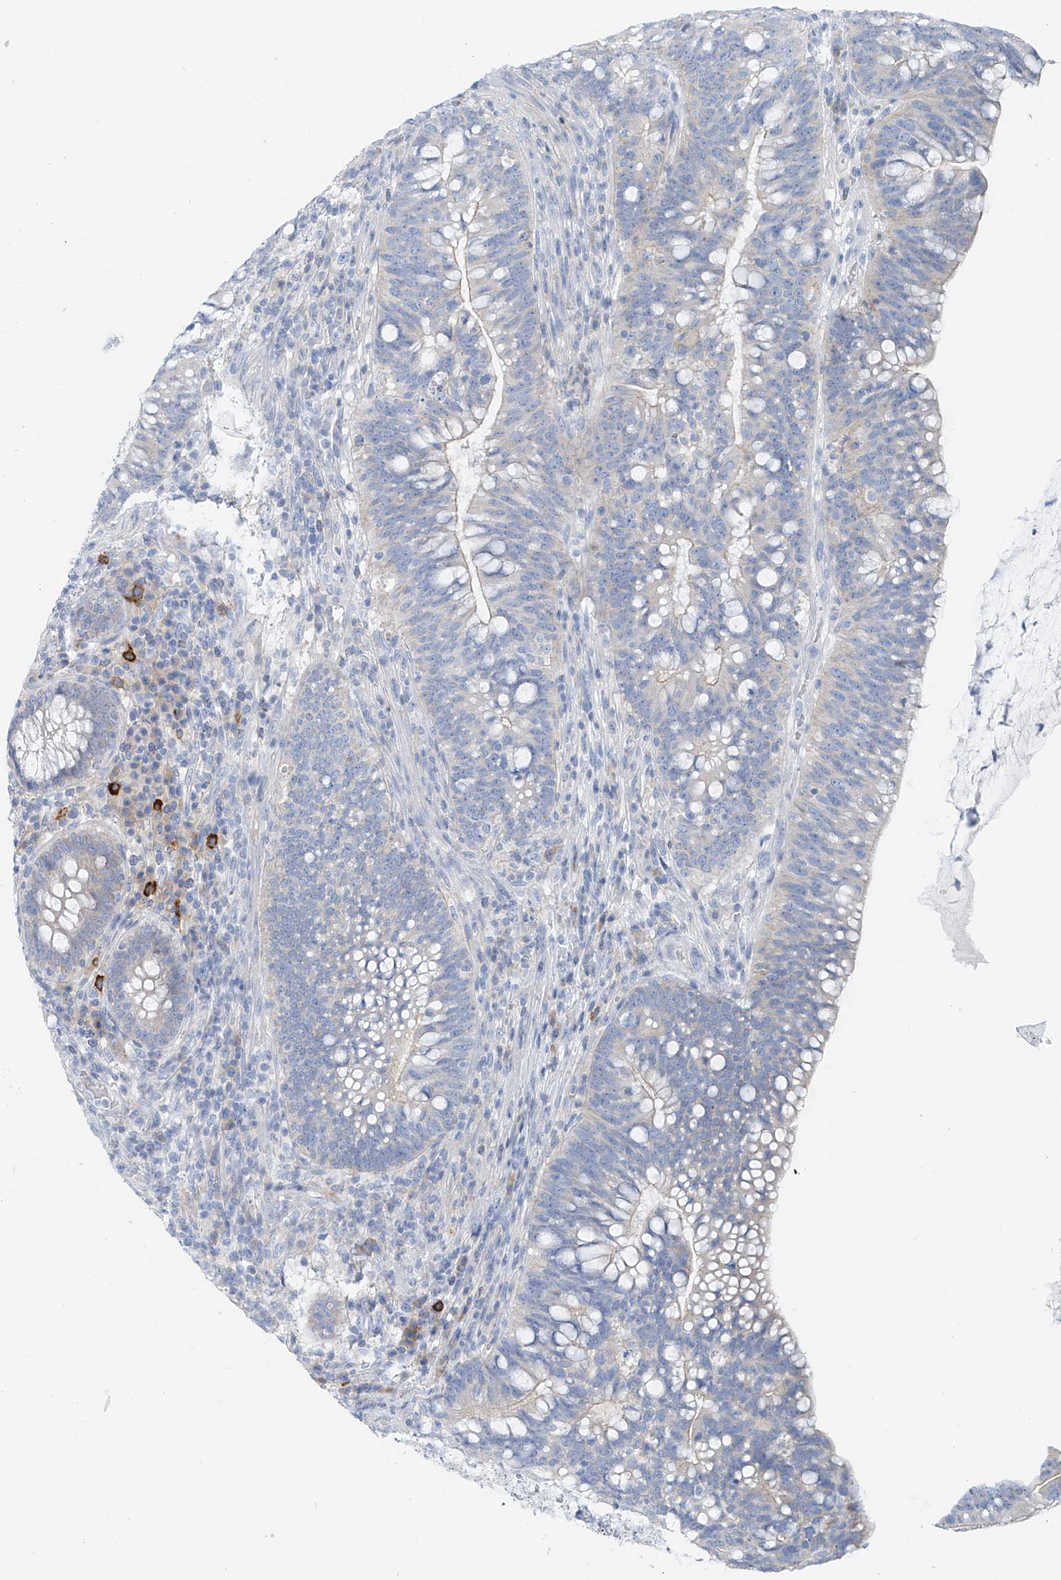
{"staining": {"intensity": "negative", "quantity": "none", "location": "none"}, "tissue": "colorectal cancer", "cell_type": "Tumor cells", "image_type": "cancer", "snomed": [{"axis": "morphology", "description": "Adenocarcinoma, NOS"}, {"axis": "topography", "description": "Colon"}], "caption": "Tumor cells show no significant protein staining in colorectal cancer (adenocarcinoma). The staining is performed using DAB brown chromogen with nuclei counter-stained in using hematoxylin.", "gene": "POMGNT2", "patient": {"sex": "female", "age": 66}}